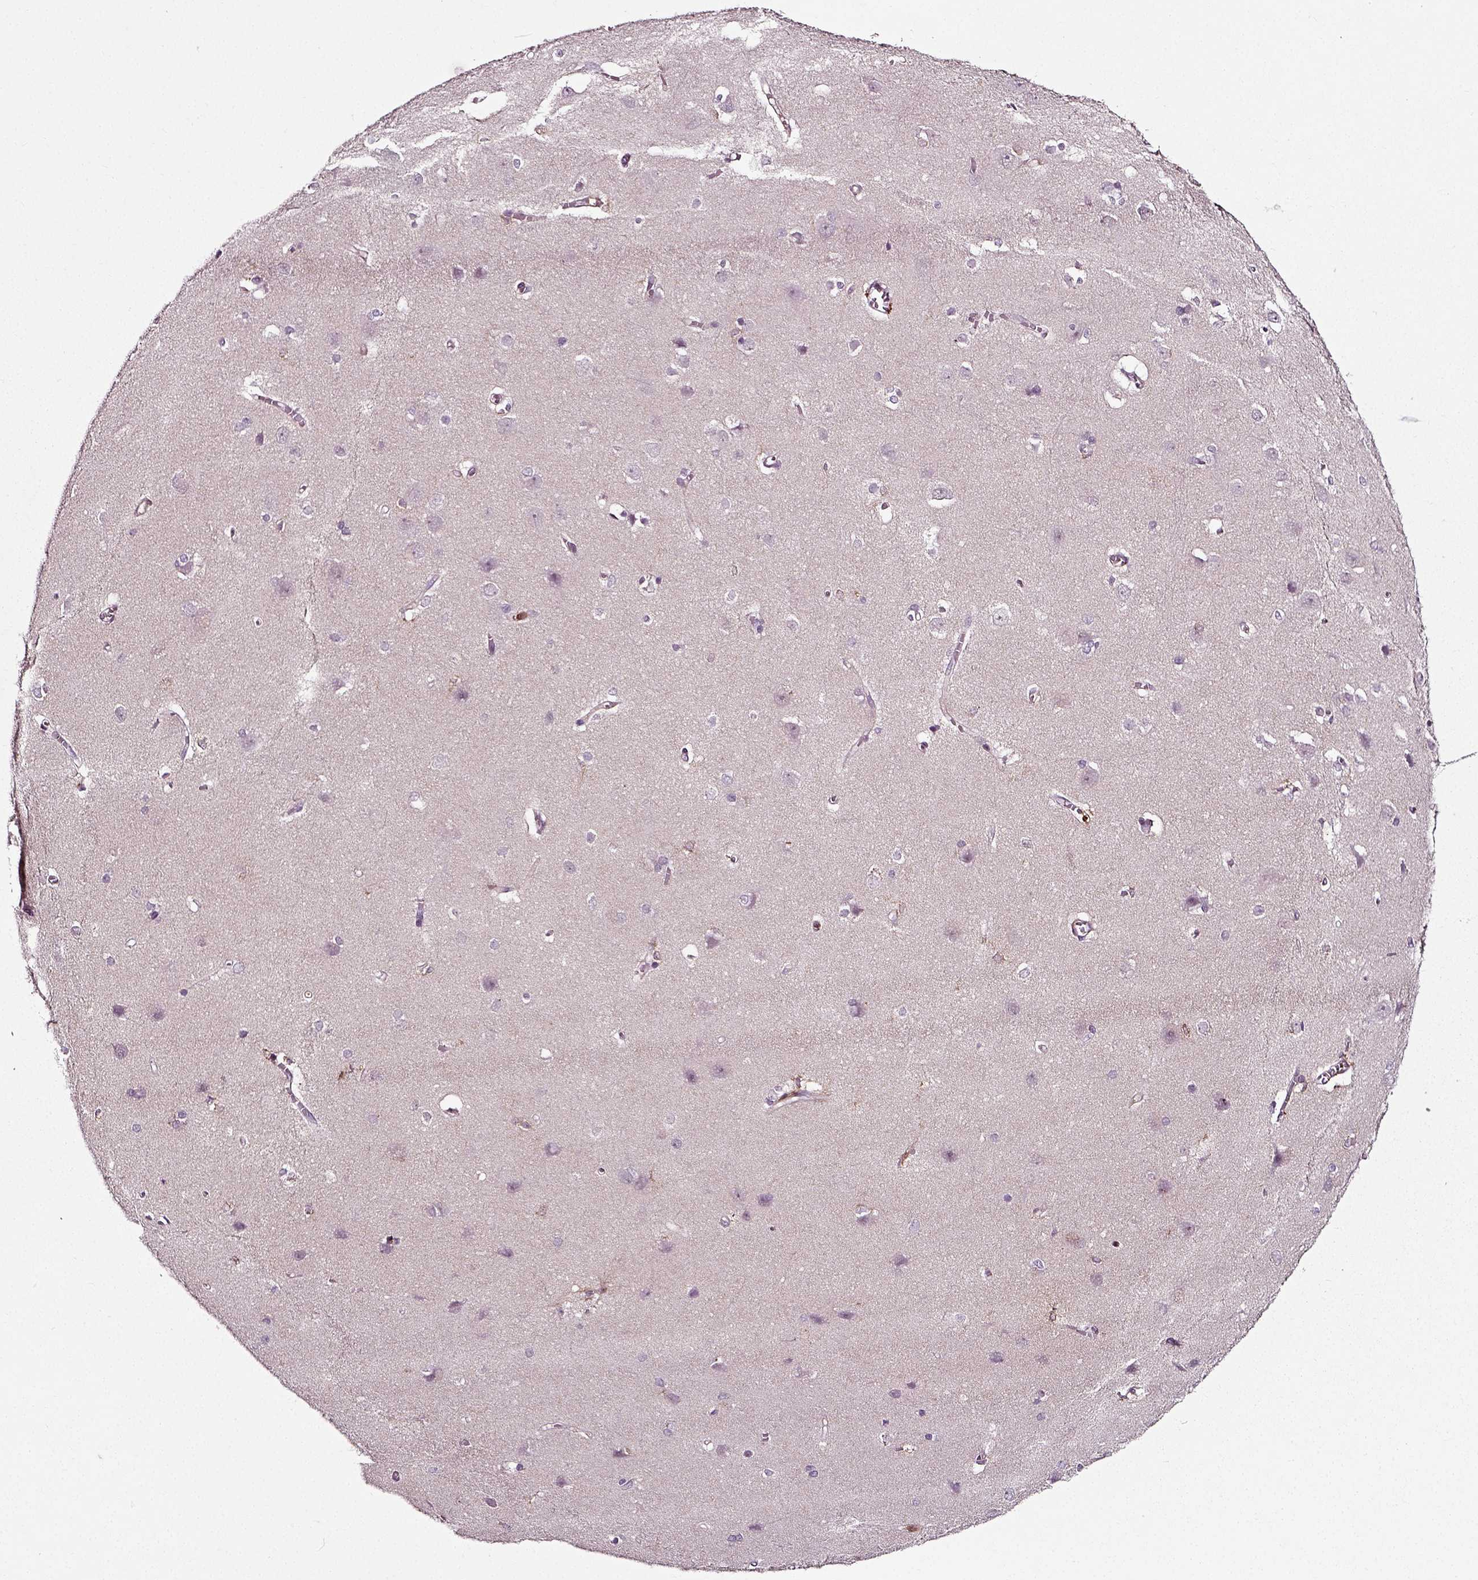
{"staining": {"intensity": "negative", "quantity": "none", "location": "none"}, "tissue": "cerebral cortex", "cell_type": "Endothelial cells", "image_type": "normal", "snomed": [{"axis": "morphology", "description": "Normal tissue, NOS"}, {"axis": "topography", "description": "Cerebral cortex"}], "caption": "DAB (3,3'-diaminobenzidine) immunohistochemical staining of unremarkable human cerebral cortex shows no significant staining in endothelial cells. Brightfield microscopy of immunohistochemistry stained with DAB (3,3'-diaminobenzidine) (brown) and hematoxylin (blue), captured at high magnification.", "gene": "RHOF", "patient": {"sex": "male", "age": 37}}